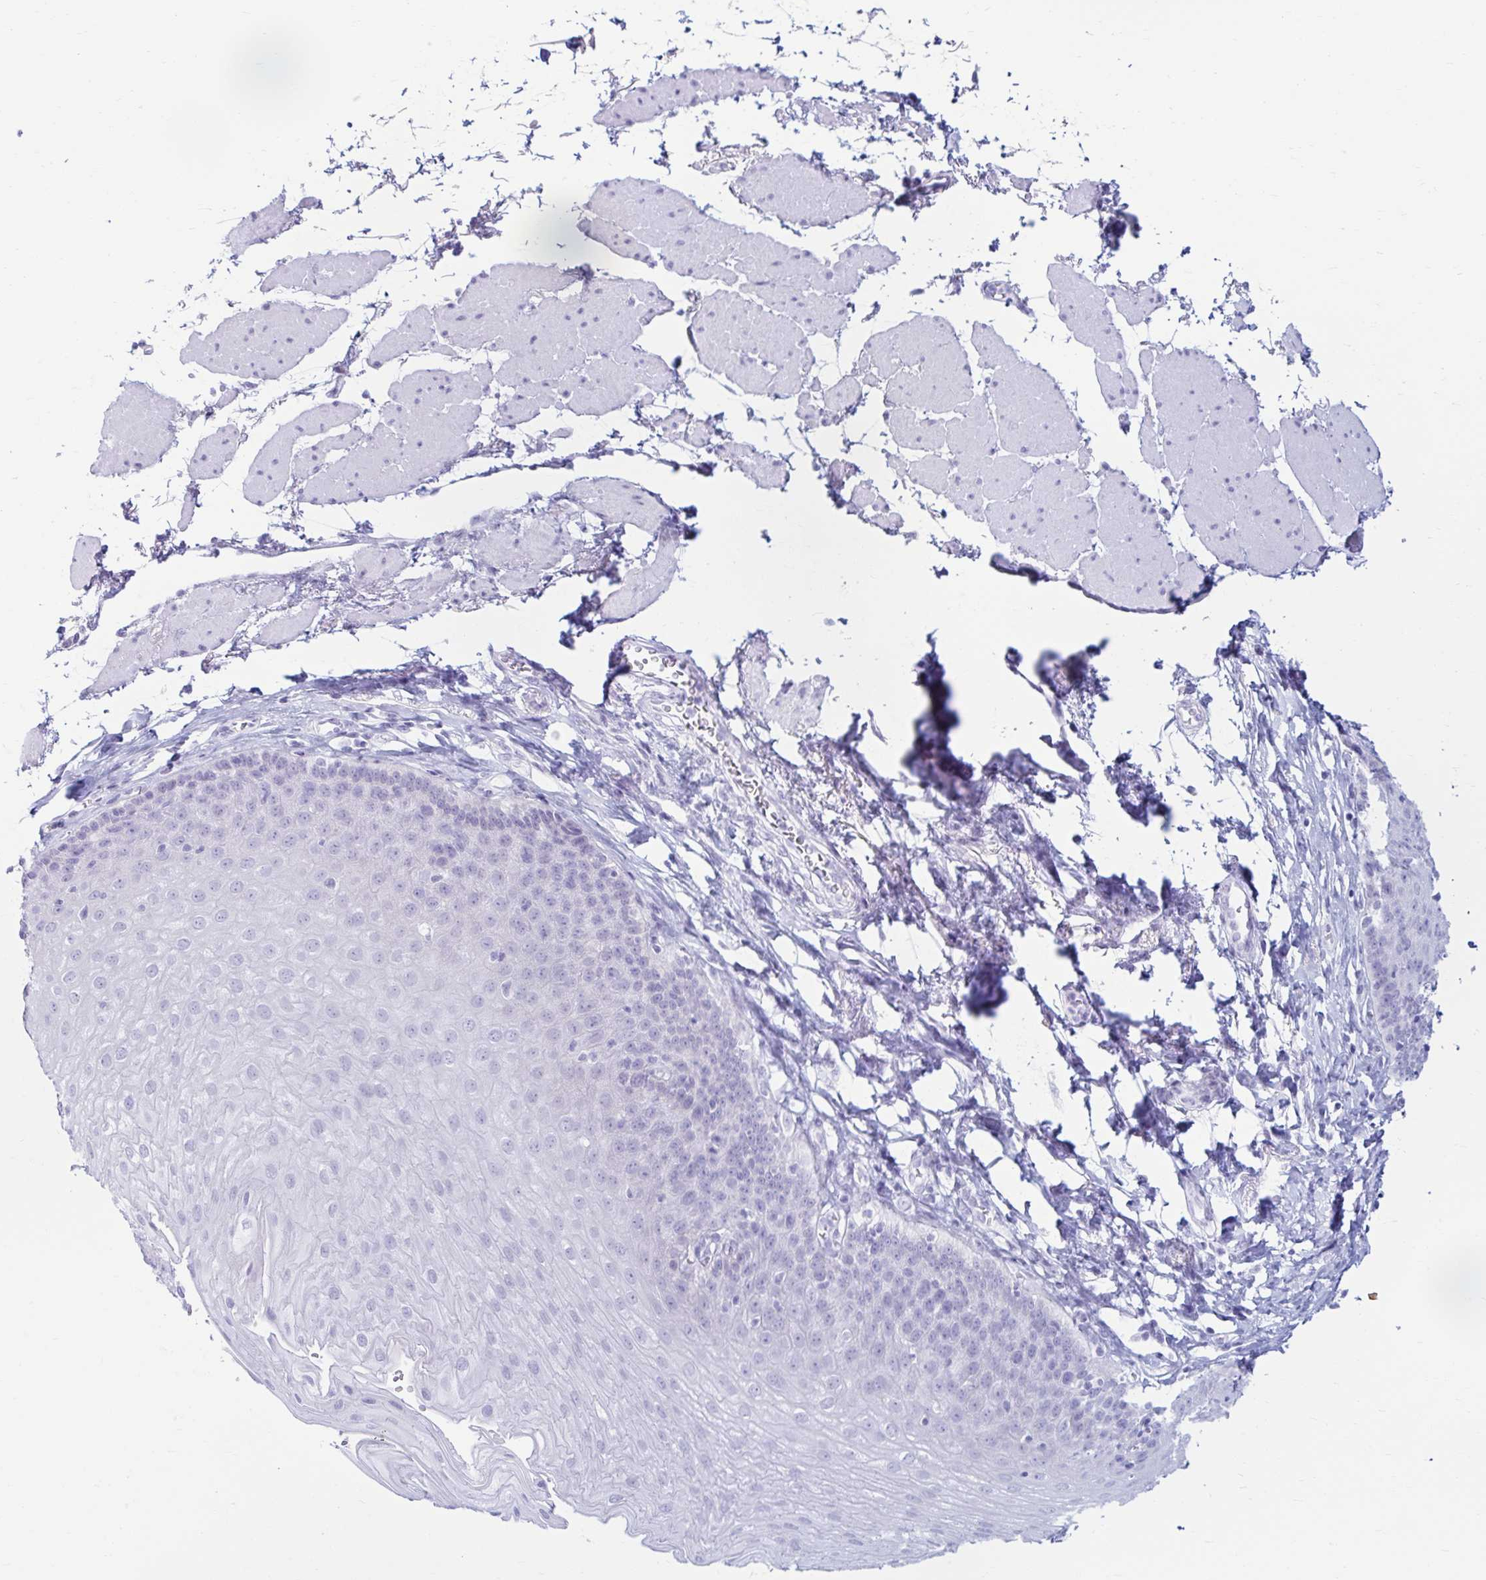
{"staining": {"intensity": "negative", "quantity": "none", "location": "none"}, "tissue": "esophagus", "cell_type": "Squamous epithelial cells", "image_type": "normal", "snomed": [{"axis": "morphology", "description": "Normal tissue, NOS"}, {"axis": "topography", "description": "Esophagus"}], "caption": "Image shows no protein staining in squamous epithelial cells of normal esophagus. Brightfield microscopy of immunohistochemistry stained with DAB (brown) and hematoxylin (blue), captured at high magnification.", "gene": "ERICH6", "patient": {"sex": "female", "age": 81}}